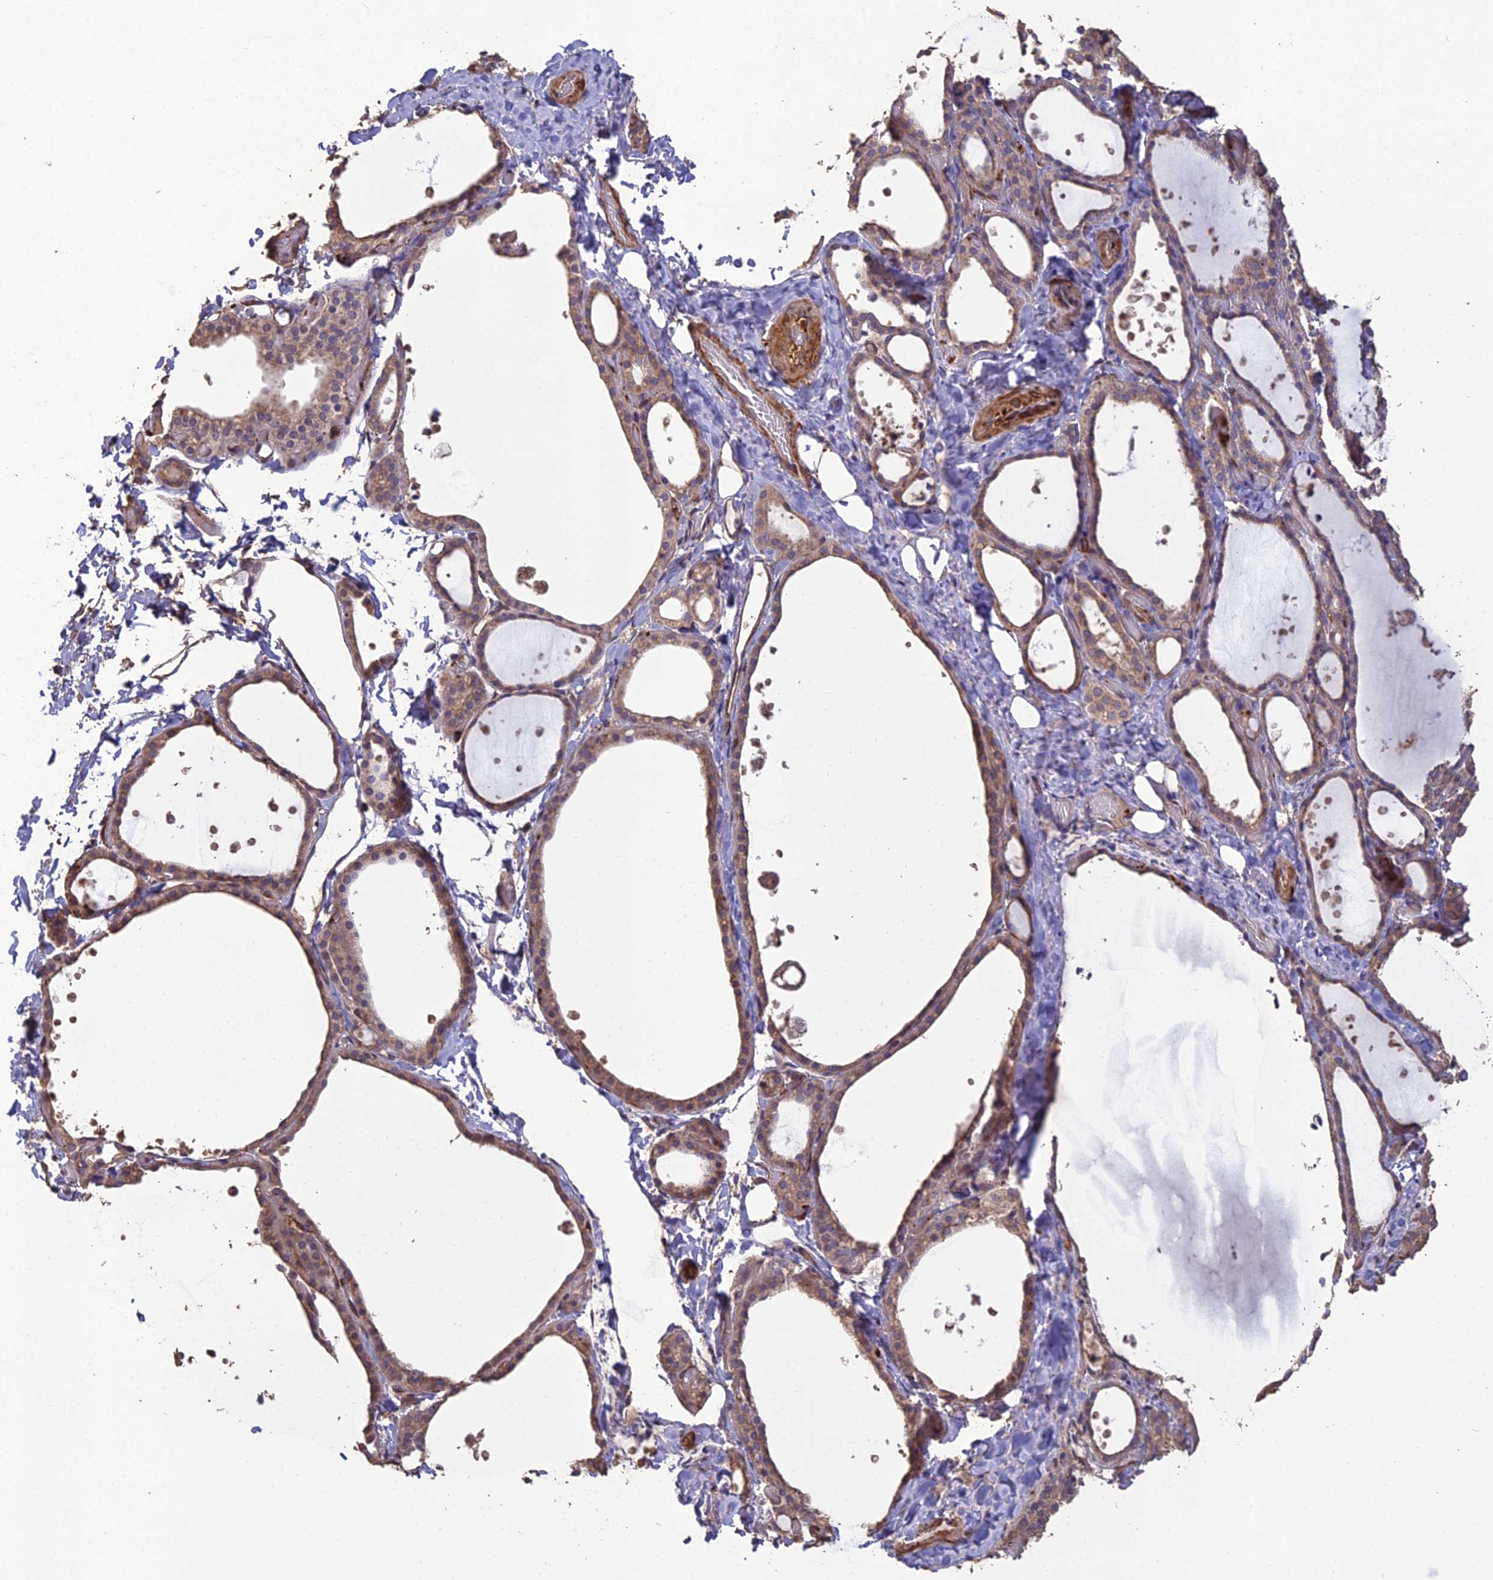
{"staining": {"intensity": "weak", "quantity": ">75%", "location": "cytoplasmic/membranous"}, "tissue": "thyroid gland", "cell_type": "Glandular cells", "image_type": "normal", "snomed": [{"axis": "morphology", "description": "Normal tissue, NOS"}, {"axis": "topography", "description": "Thyroid gland"}], "caption": "An IHC photomicrograph of normal tissue is shown. Protein staining in brown labels weak cytoplasmic/membranous positivity in thyroid gland within glandular cells.", "gene": "ATP6V0A2", "patient": {"sex": "female", "age": 44}}